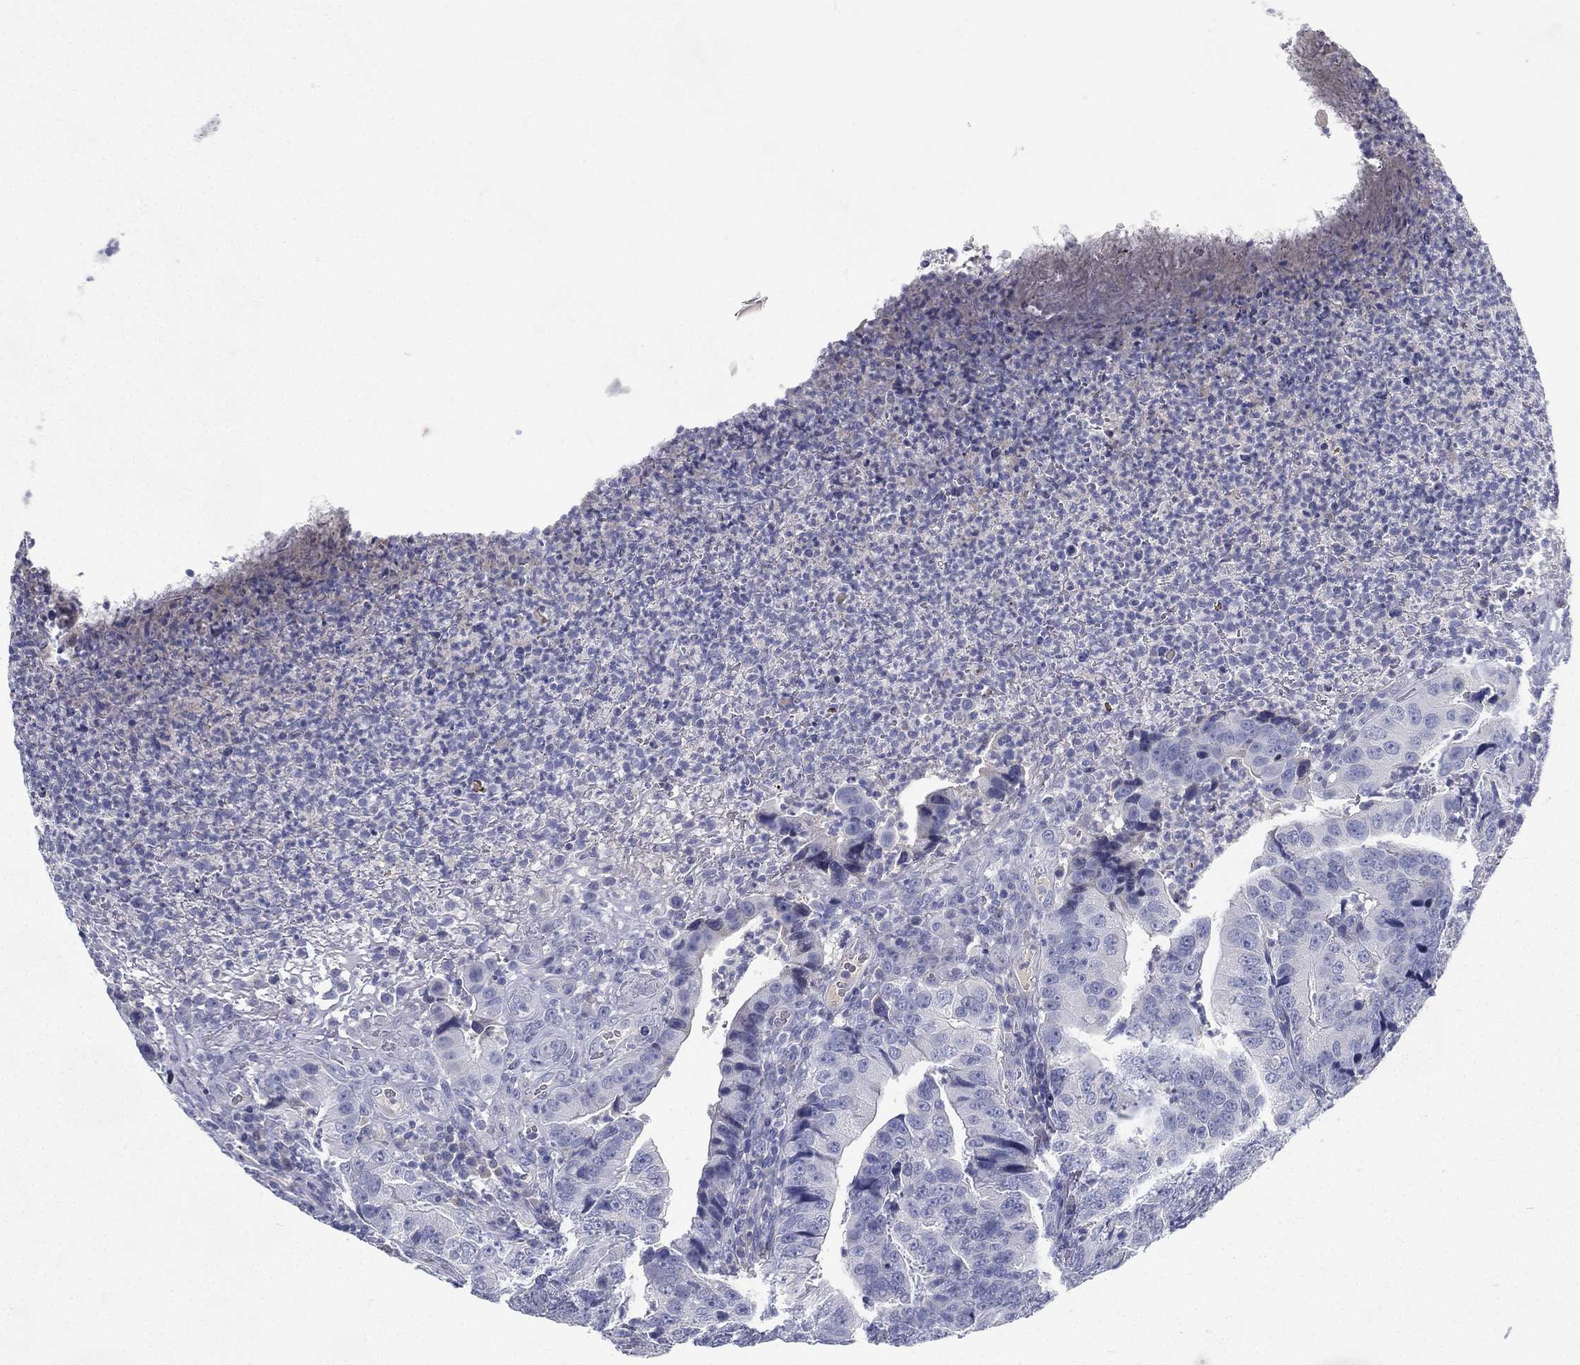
{"staining": {"intensity": "negative", "quantity": "none", "location": "none"}, "tissue": "colorectal cancer", "cell_type": "Tumor cells", "image_type": "cancer", "snomed": [{"axis": "morphology", "description": "Adenocarcinoma, NOS"}, {"axis": "topography", "description": "Colon"}], "caption": "A high-resolution micrograph shows immunohistochemistry (IHC) staining of colorectal cancer (adenocarcinoma), which exhibits no significant positivity in tumor cells.", "gene": "RGS13", "patient": {"sex": "female", "age": 72}}